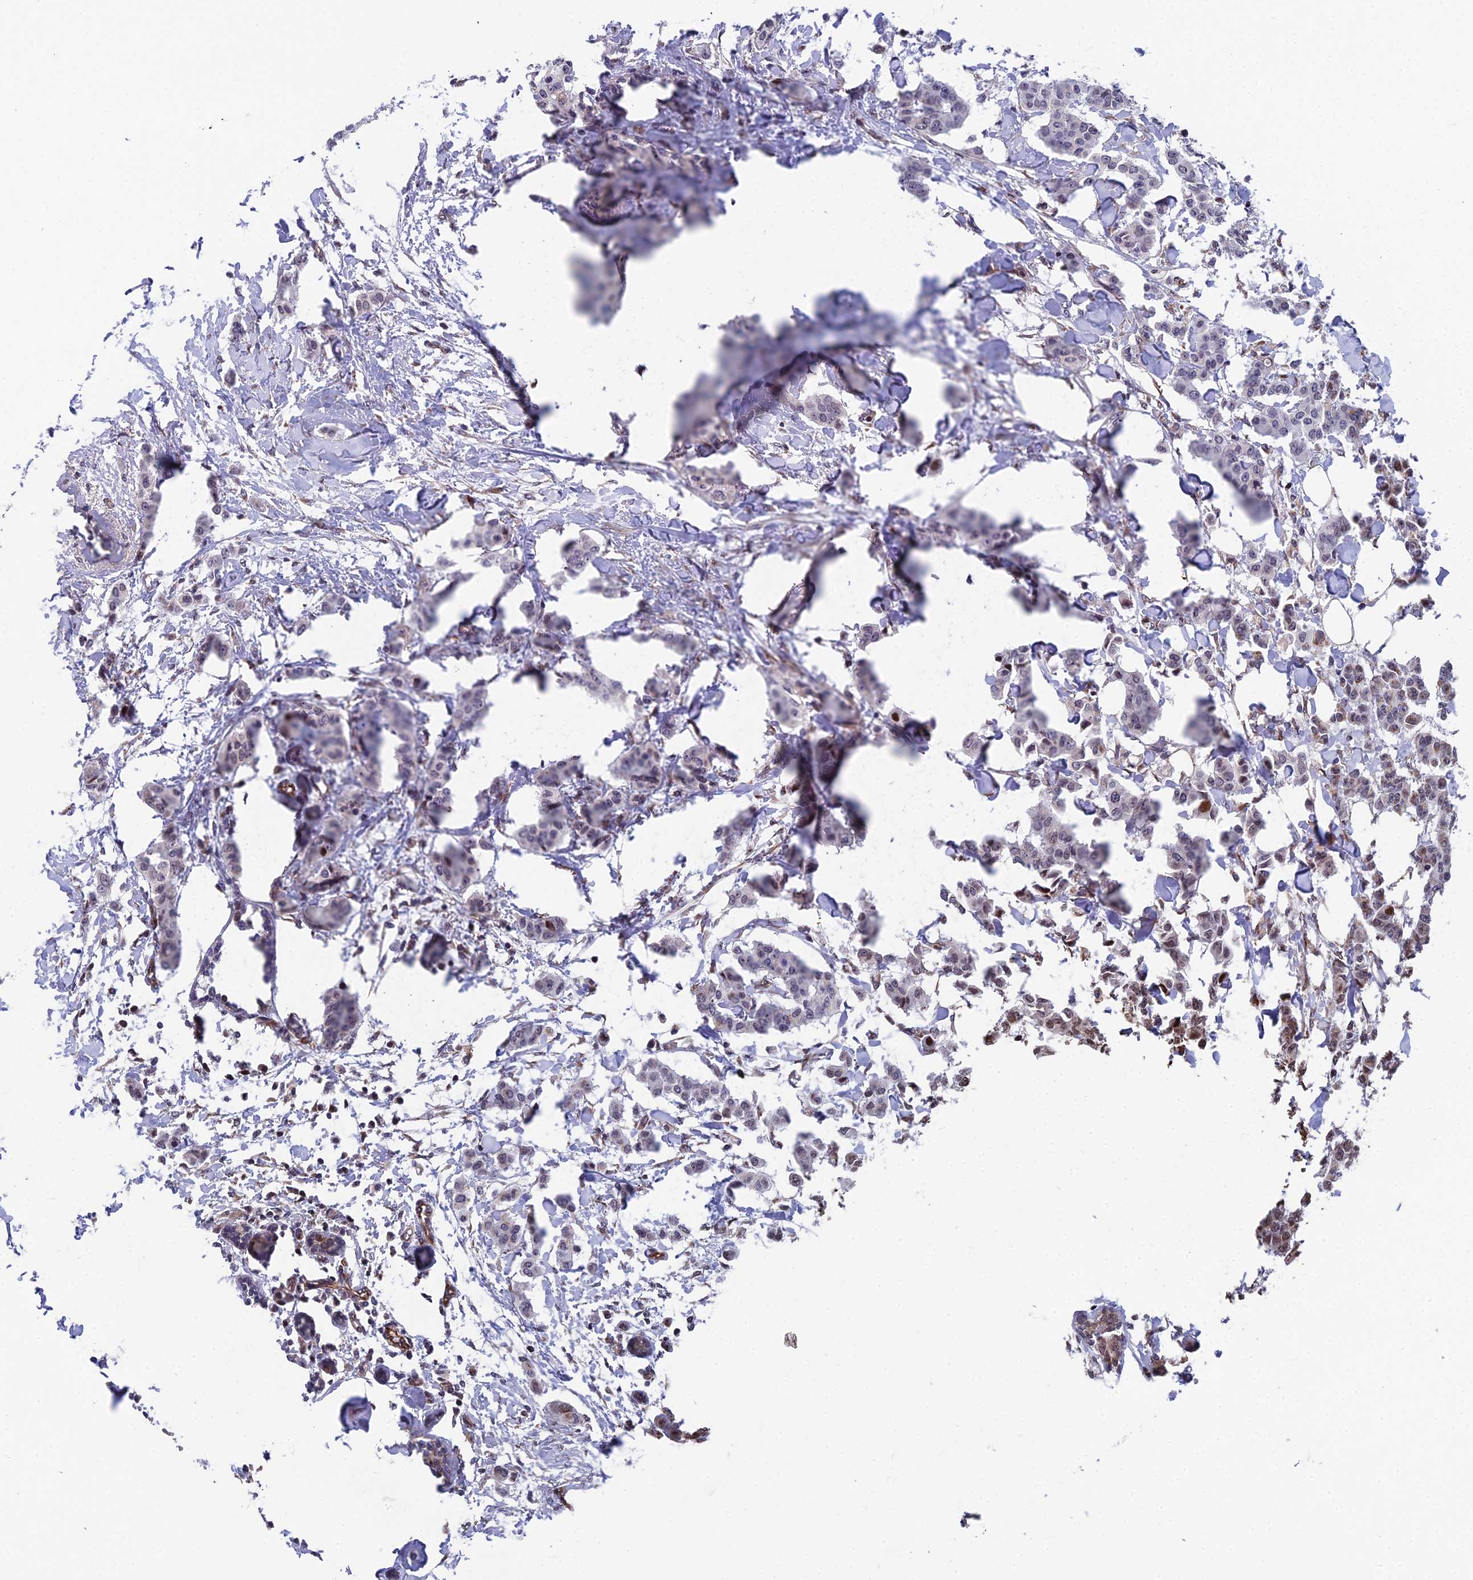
{"staining": {"intensity": "weak", "quantity": "25%-75%", "location": "nuclear"}, "tissue": "breast cancer", "cell_type": "Tumor cells", "image_type": "cancer", "snomed": [{"axis": "morphology", "description": "Duct carcinoma"}, {"axis": "topography", "description": "Breast"}], "caption": "Protein staining demonstrates weak nuclear positivity in approximately 25%-75% of tumor cells in intraductal carcinoma (breast).", "gene": "XKR9", "patient": {"sex": "female", "age": 40}}